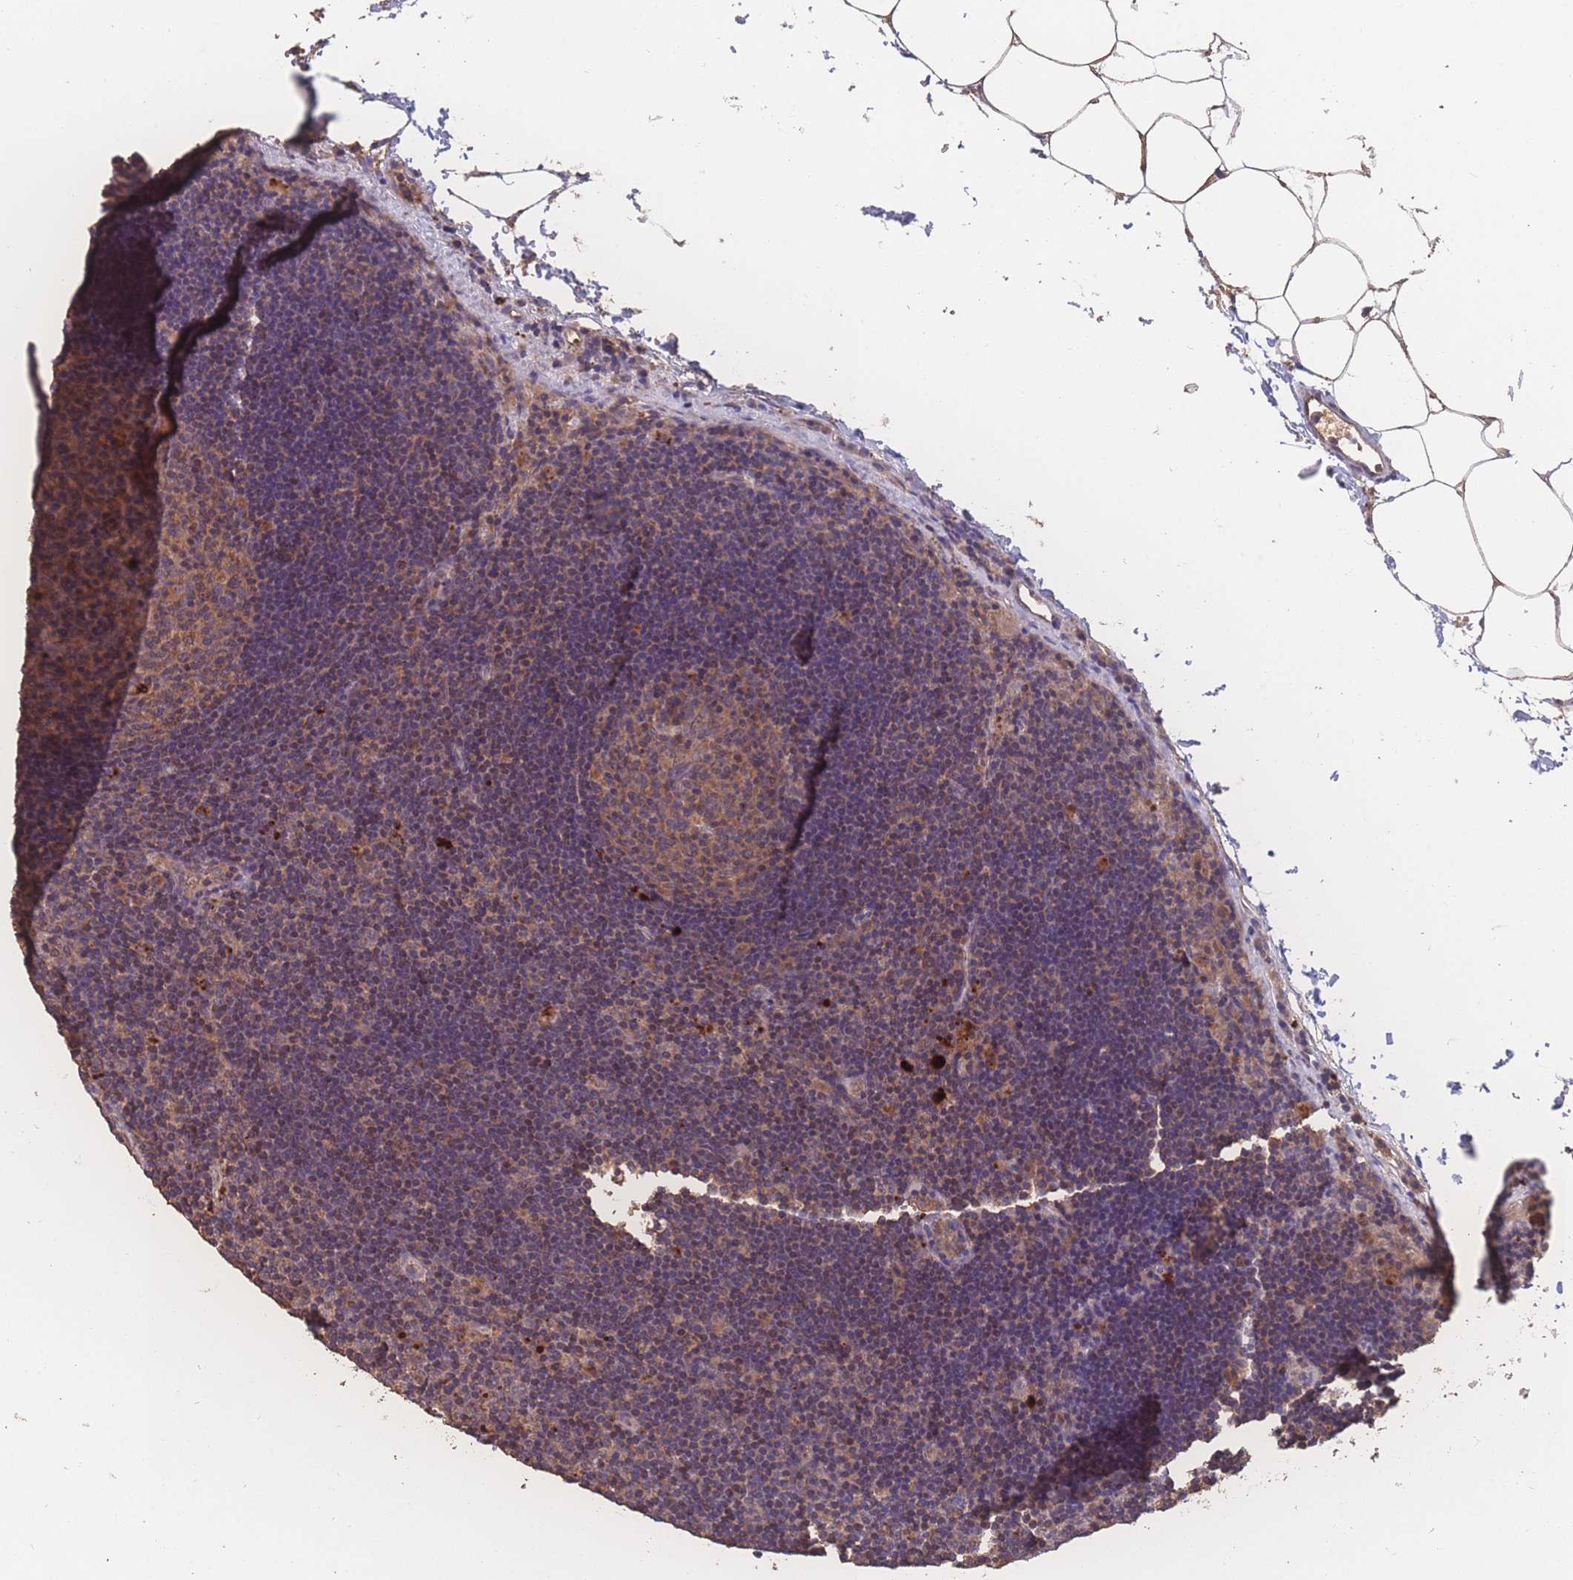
{"staining": {"intensity": "weak", "quantity": "25%-75%", "location": "cytoplasmic/membranous"}, "tissue": "lymph node", "cell_type": "Germinal center cells", "image_type": "normal", "snomed": [{"axis": "morphology", "description": "Normal tissue, NOS"}, {"axis": "topography", "description": "Lymph node"}], "caption": "Human lymph node stained for a protein (brown) exhibits weak cytoplasmic/membranous positive expression in approximately 25%-75% of germinal center cells.", "gene": "ATXN10", "patient": {"sex": "male", "age": 62}}